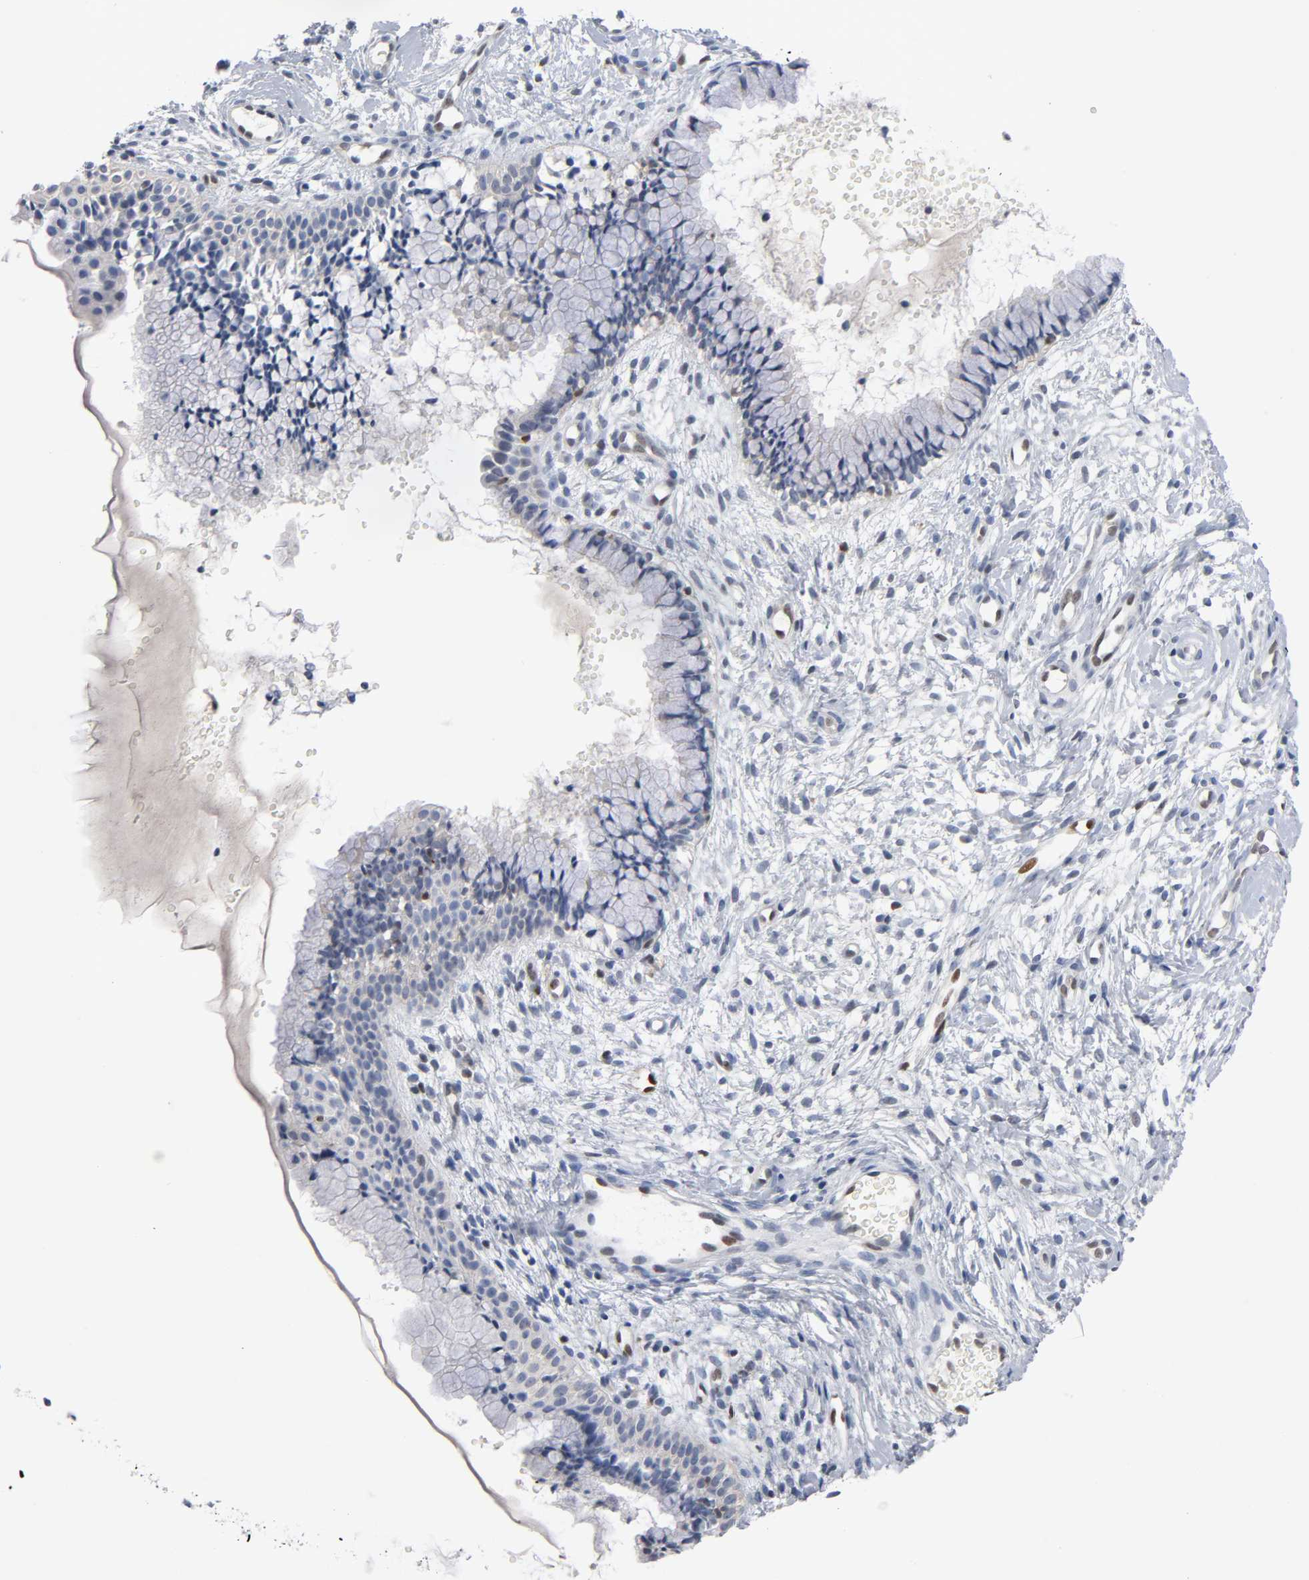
{"staining": {"intensity": "negative", "quantity": "none", "location": "none"}, "tissue": "cervix", "cell_type": "Glandular cells", "image_type": "normal", "snomed": [{"axis": "morphology", "description": "Normal tissue, NOS"}, {"axis": "topography", "description": "Cervix"}], "caption": "This is an immunohistochemistry image of unremarkable human cervix. There is no staining in glandular cells.", "gene": "NFATC1", "patient": {"sex": "female", "age": 46}}